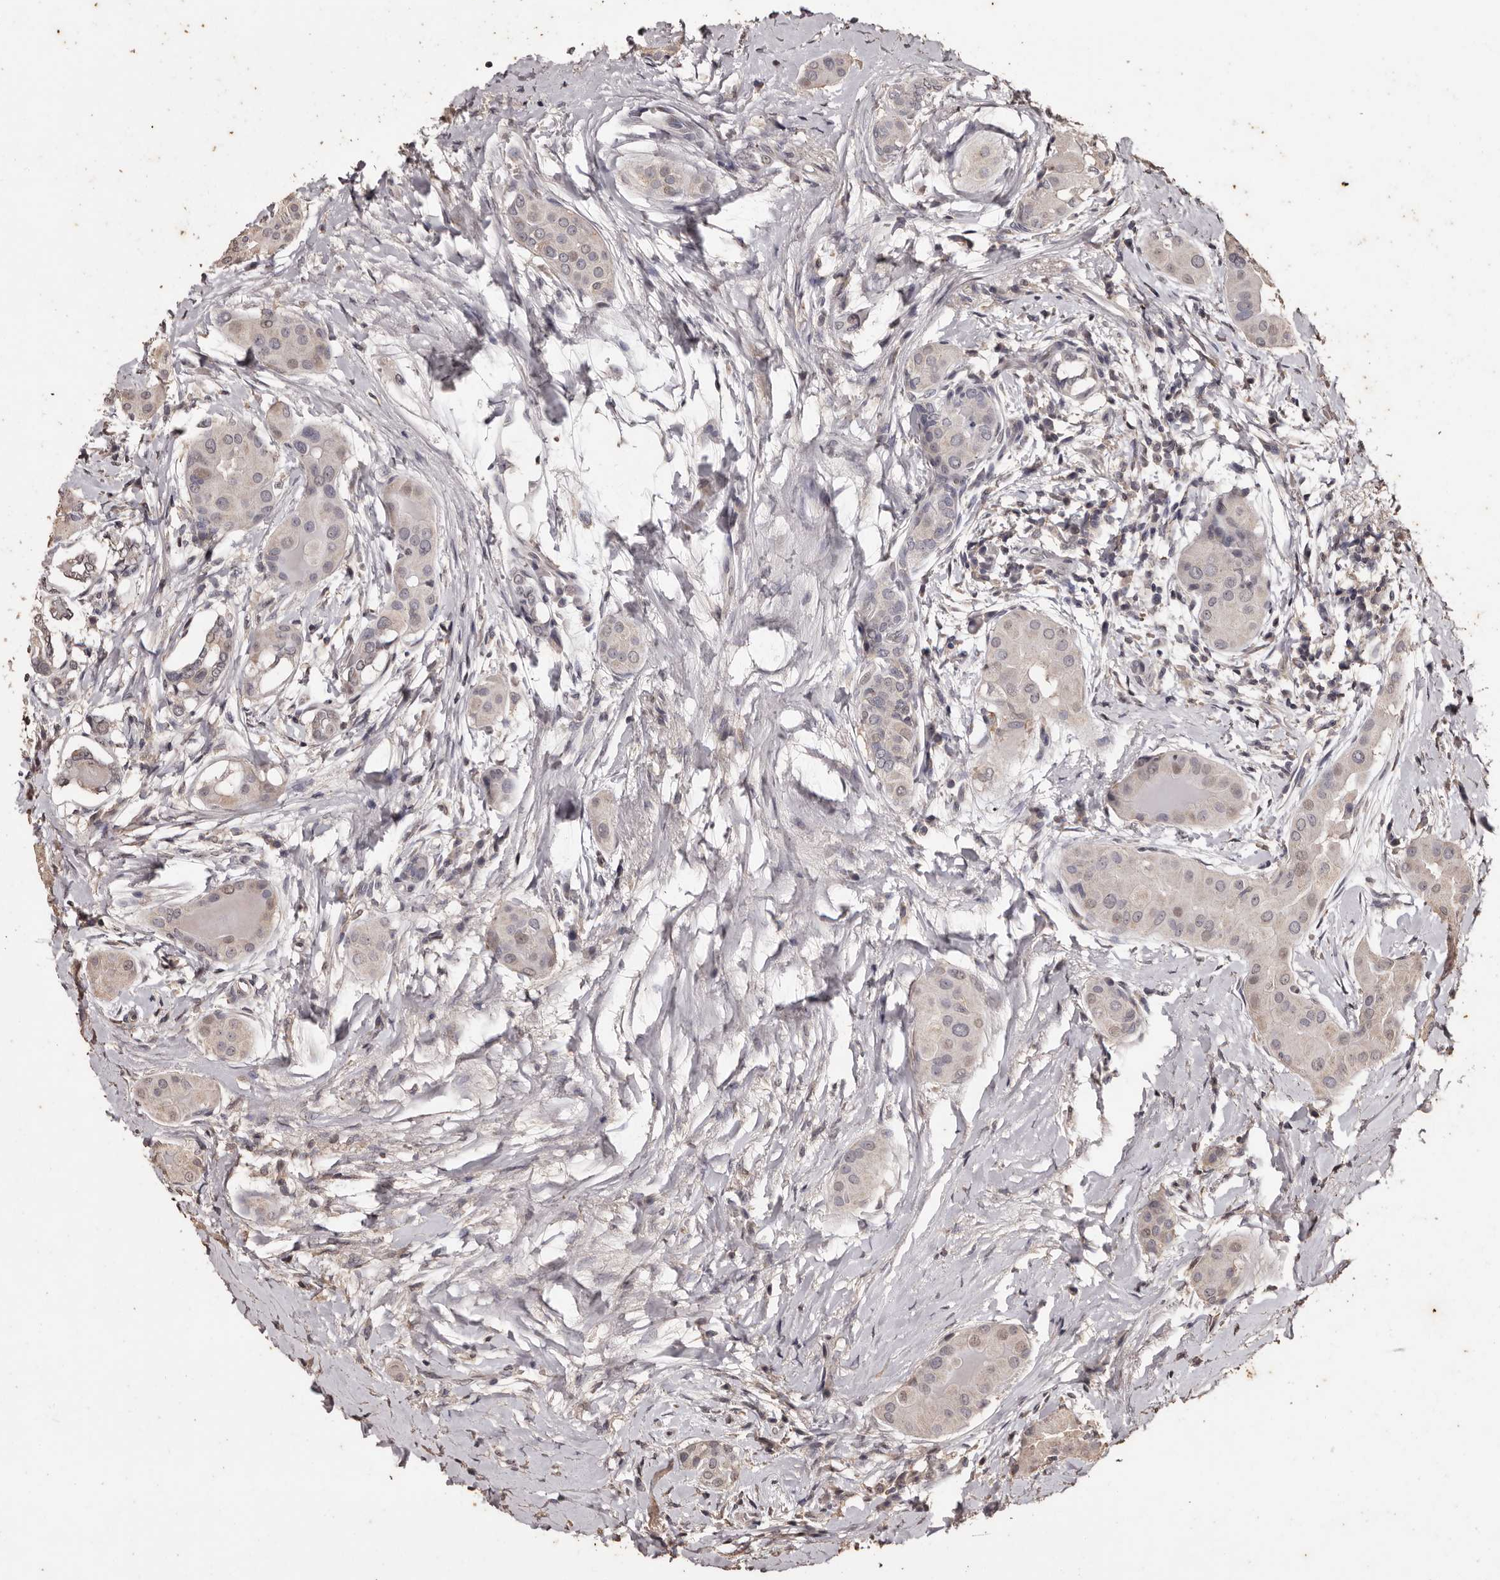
{"staining": {"intensity": "weak", "quantity": "<25%", "location": "cytoplasmic/membranous,nuclear"}, "tissue": "thyroid cancer", "cell_type": "Tumor cells", "image_type": "cancer", "snomed": [{"axis": "morphology", "description": "Papillary adenocarcinoma, NOS"}, {"axis": "topography", "description": "Thyroid gland"}], "caption": "Tumor cells show no significant protein staining in thyroid papillary adenocarcinoma.", "gene": "NAV1", "patient": {"sex": "male", "age": 33}}